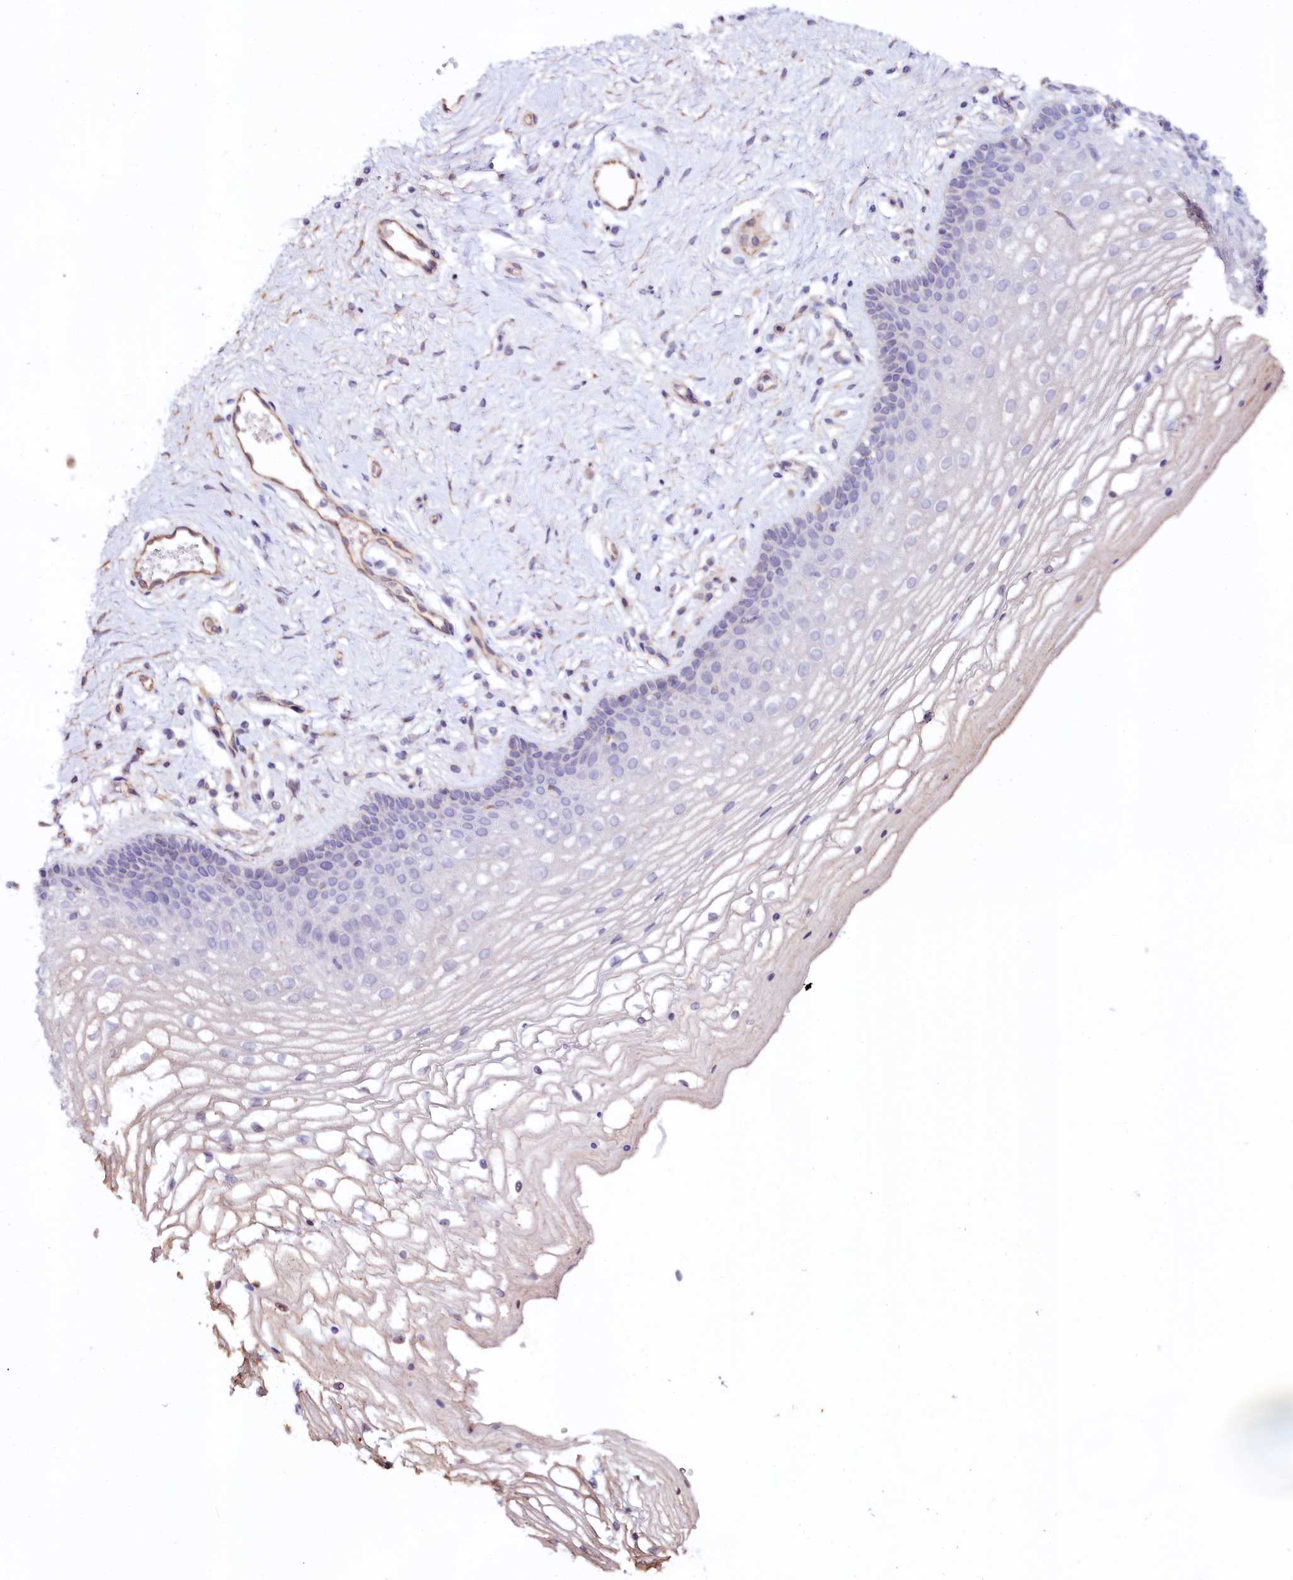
{"staining": {"intensity": "negative", "quantity": "none", "location": "none"}, "tissue": "vagina", "cell_type": "Squamous epithelial cells", "image_type": "normal", "snomed": [{"axis": "morphology", "description": "Normal tissue, NOS"}, {"axis": "topography", "description": "Vagina"}], "caption": "Squamous epithelial cells are negative for brown protein staining in normal vagina. Nuclei are stained in blue.", "gene": "SLC7A1", "patient": {"sex": "female", "age": 46}}